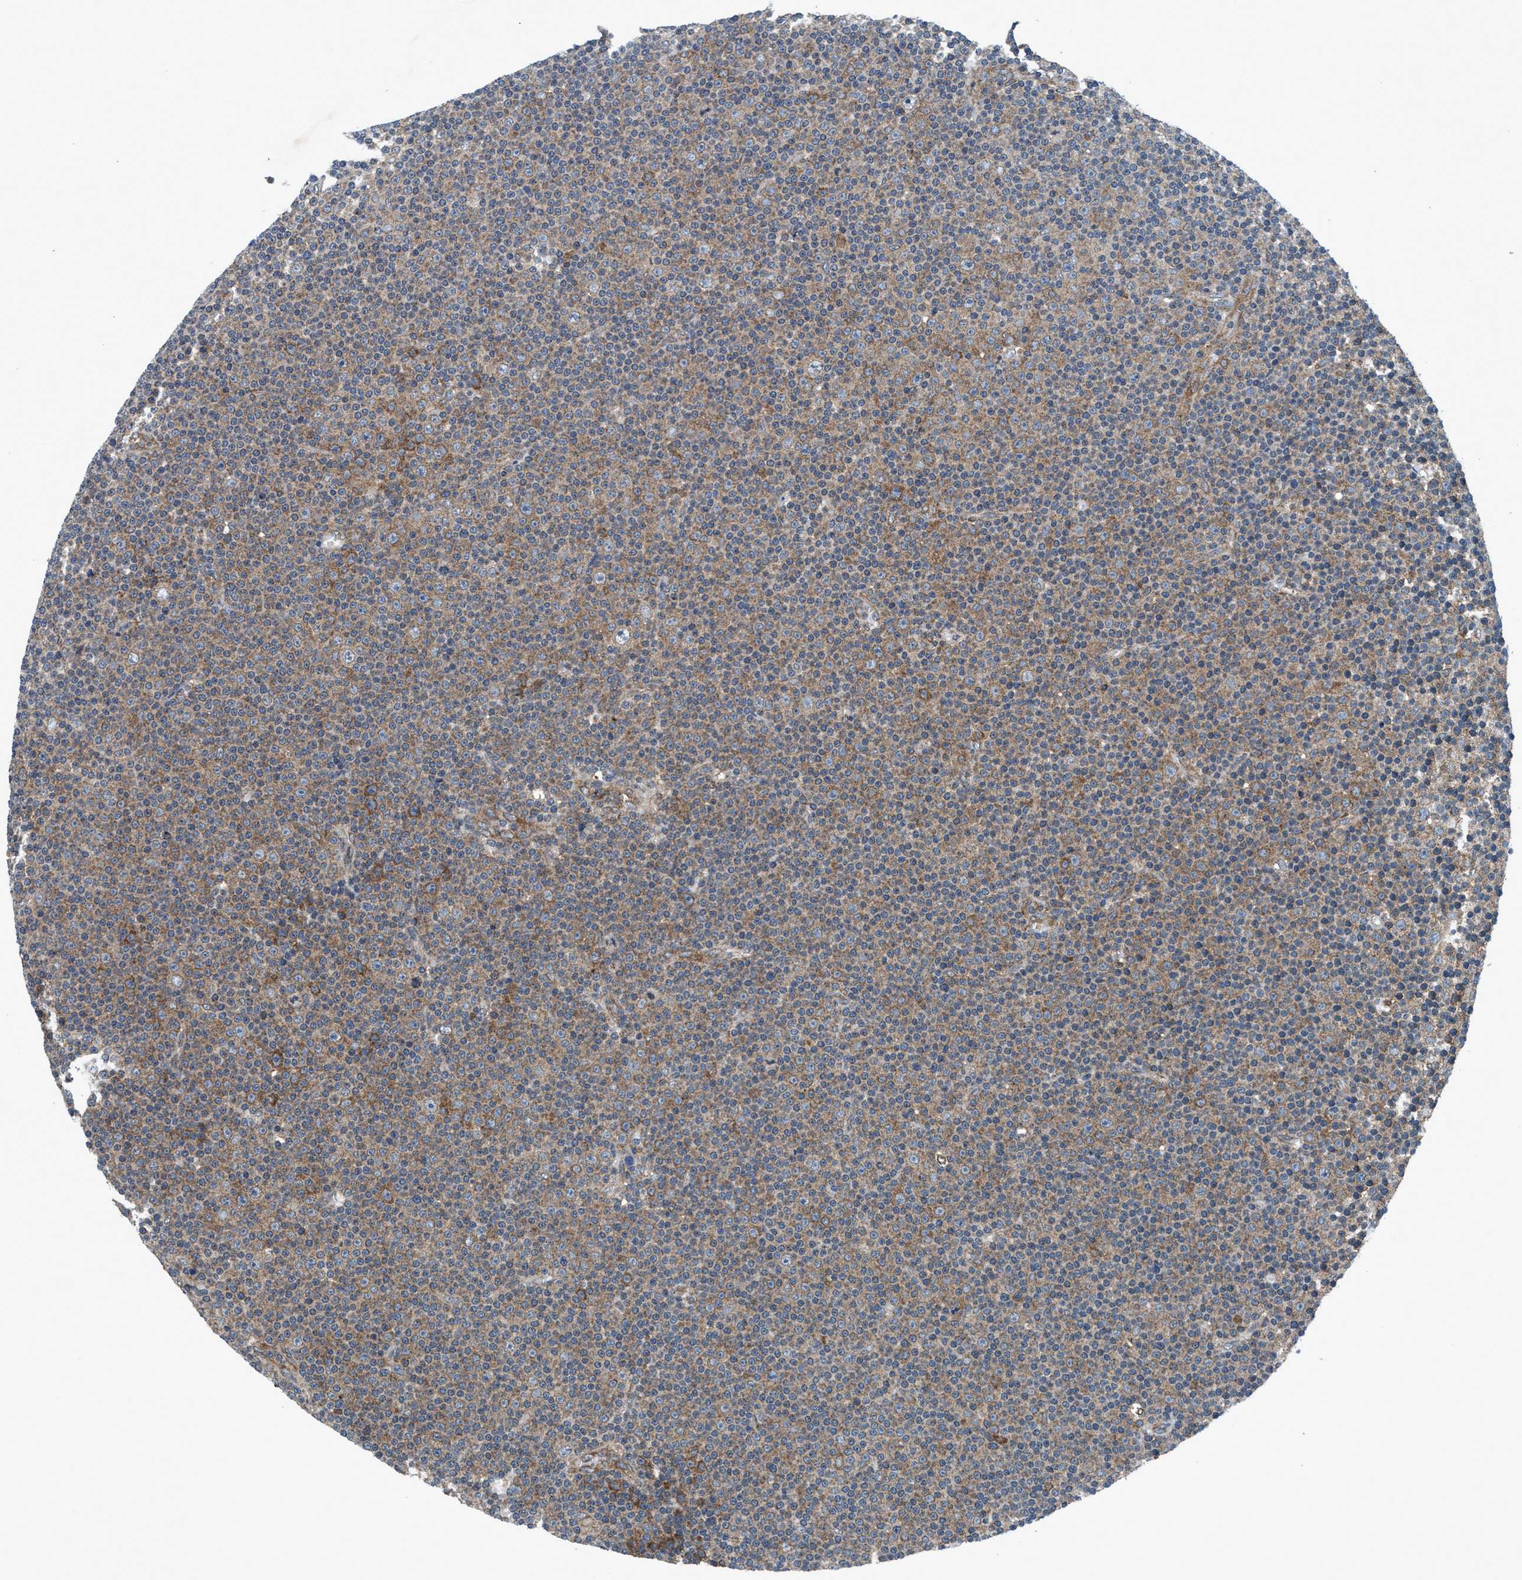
{"staining": {"intensity": "moderate", "quantity": "25%-75%", "location": "cytoplasmic/membranous"}, "tissue": "lymphoma", "cell_type": "Tumor cells", "image_type": "cancer", "snomed": [{"axis": "morphology", "description": "Malignant lymphoma, non-Hodgkin's type, Low grade"}, {"axis": "topography", "description": "Lymph node"}], "caption": "Low-grade malignant lymphoma, non-Hodgkin's type was stained to show a protein in brown. There is medium levels of moderate cytoplasmic/membranous positivity in about 25%-75% of tumor cells.", "gene": "AKT1S1", "patient": {"sex": "female", "age": 67}}